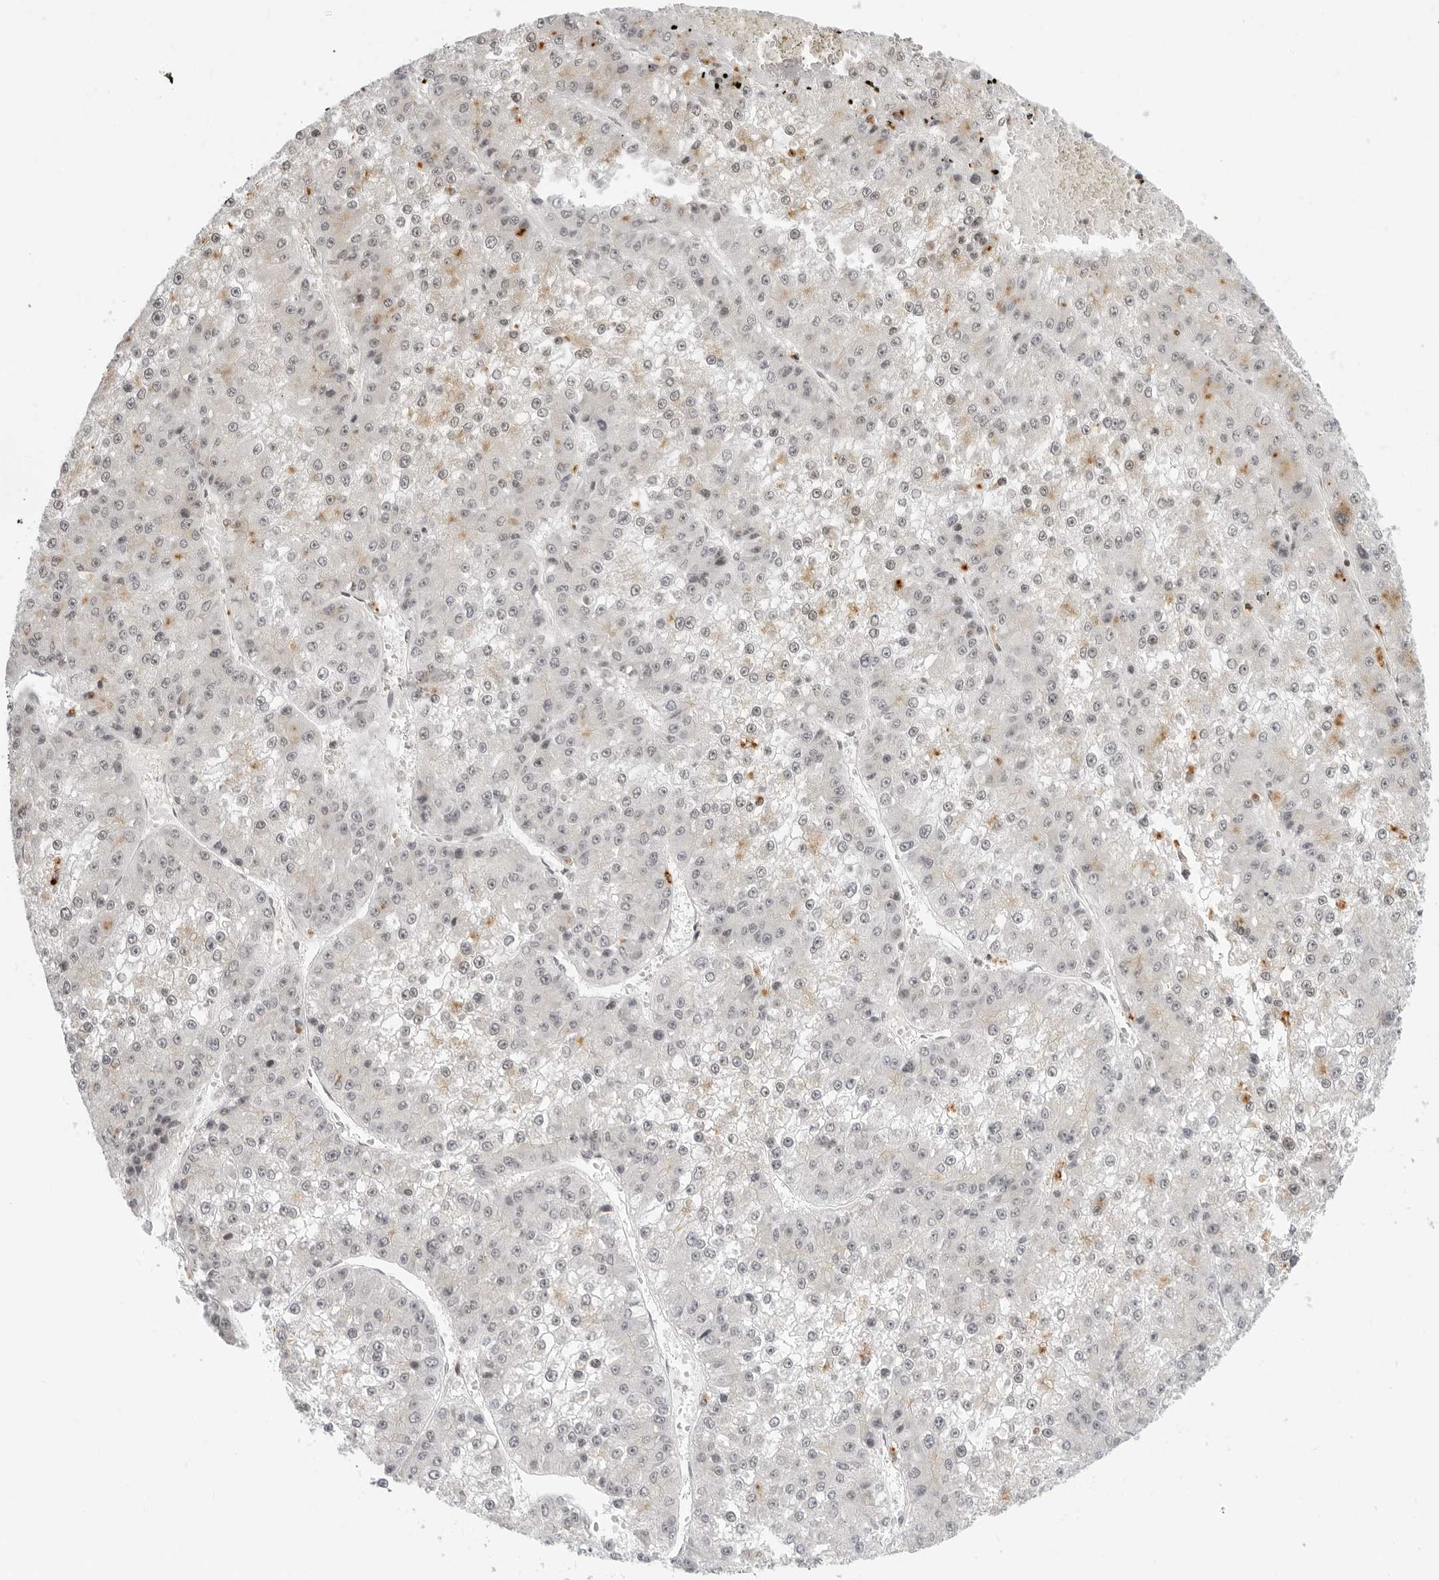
{"staining": {"intensity": "weak", "quantity": "<25%", "location": "cytoplasmic/membranous"}, "tissue": "liver cancer", "cell_type": "Tumor cells", "image_type": "cancer", "snomed": [{"axis": "morphology", "description": "Carcinoma, Hepatocellular, NOS"}, {"axis": "topography", "description": "Liver"}], "caption": "An immunohistochemistry image of liver hepatocellular carcinoma is shown. There is no staining in tumor cells of liver hepatocellular carcinoma.", "gene": "MSH6", "patient": {"sex": "female", "age": 73}}